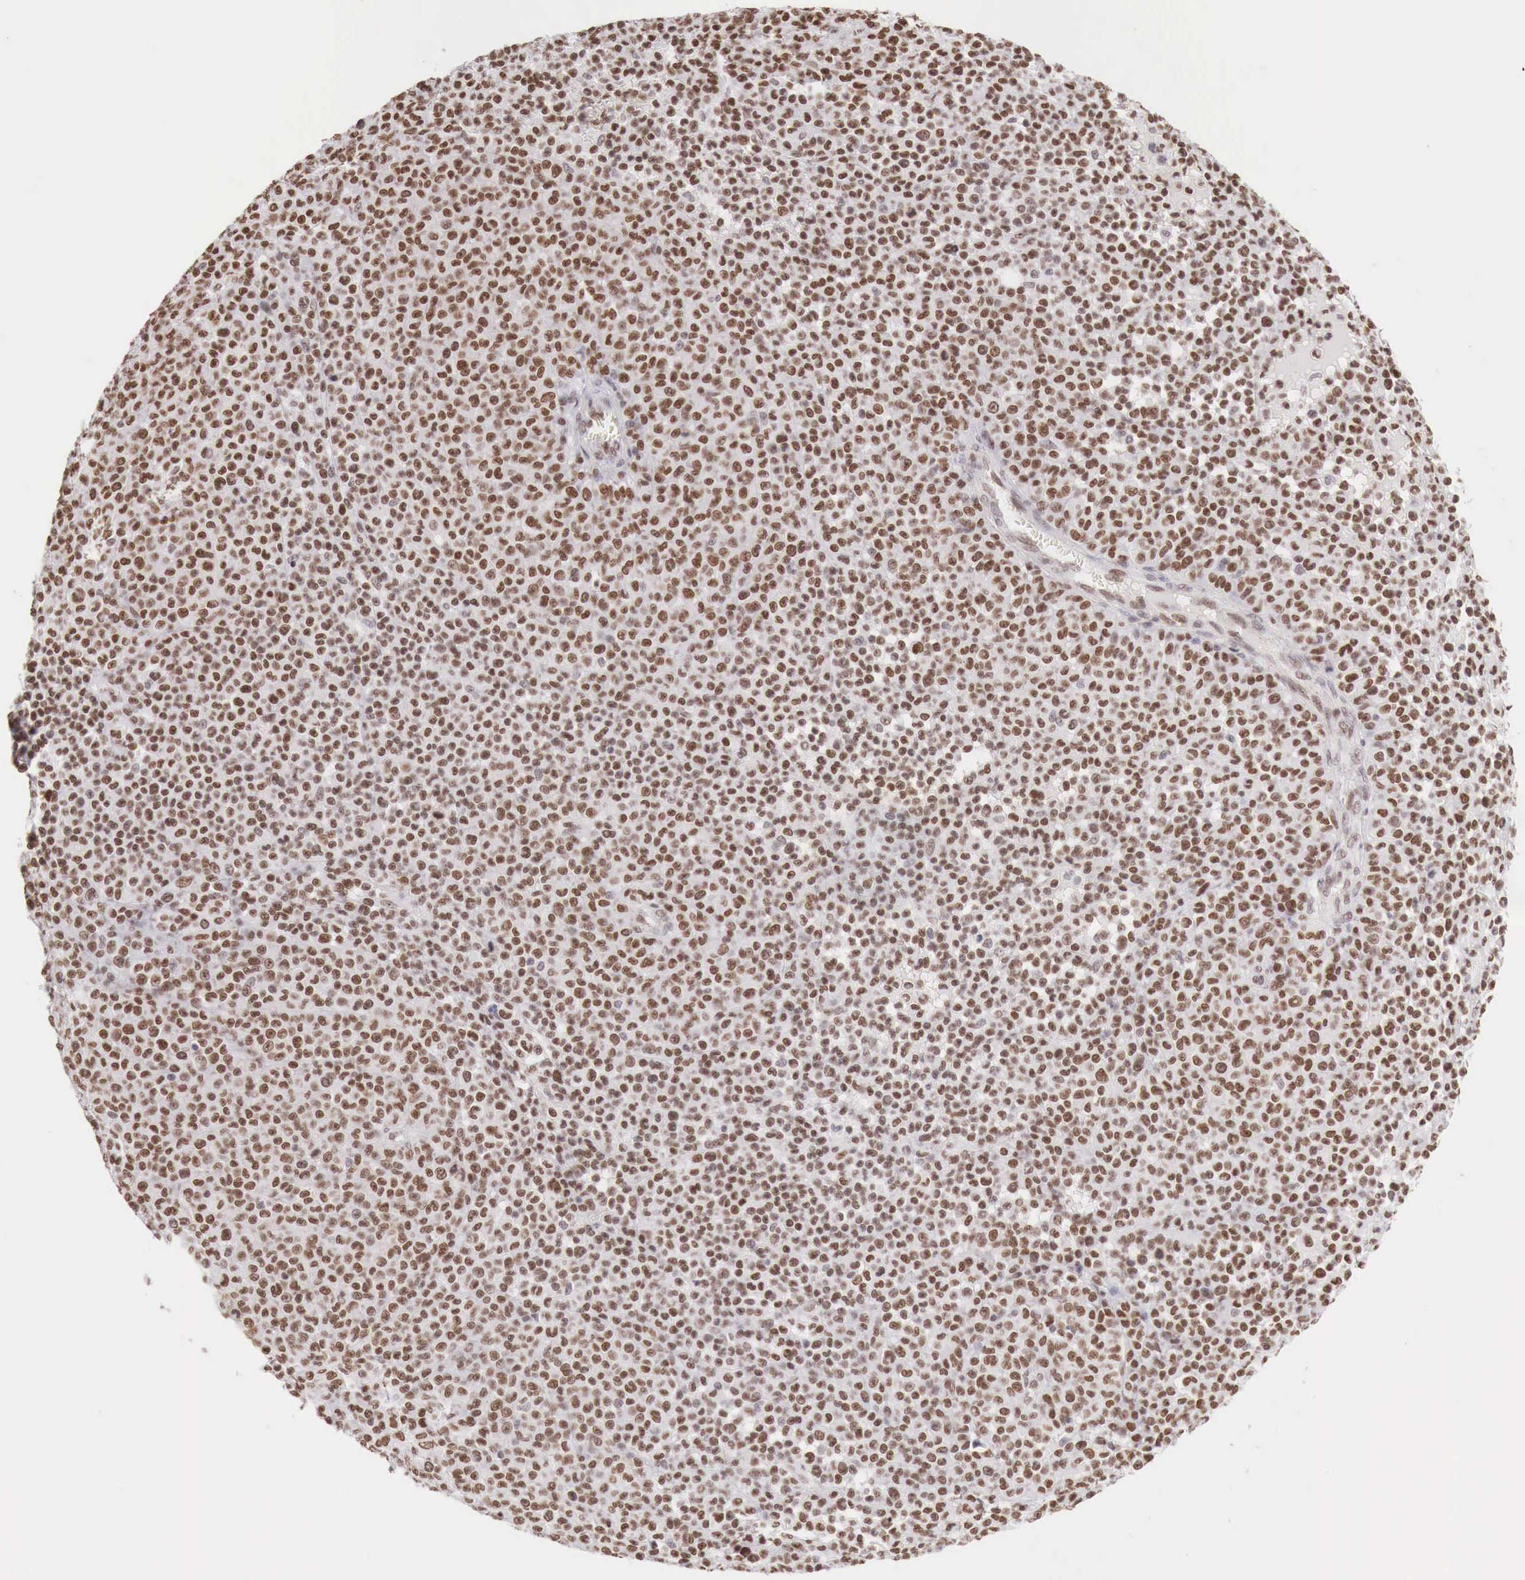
{"staining": {"intensity": "moderate", "quantity": "25%-75%", "location": "nuclear"}, "tissue": "melanoma", "cell_type": "Tumor cells", "image_type": "cancer", "snomed": [{"axis": "morphology", "description": "Malignant melanoma, Metastatic site"}, {"axis": "topography", "description": "Skin"}], "caption": "A high-resolution image shows immunohistochemistry staining of melanoma, which demonstrates moderate nuclear expression in approximately 25%-75% of tumor cells. The staining is performed using DAB brown chromogen to label protein expression. The nuclei are counter-stained blue using hematoxylin.", "gene": "PHF14", "patient": {"sex": "male", "age": 32}}